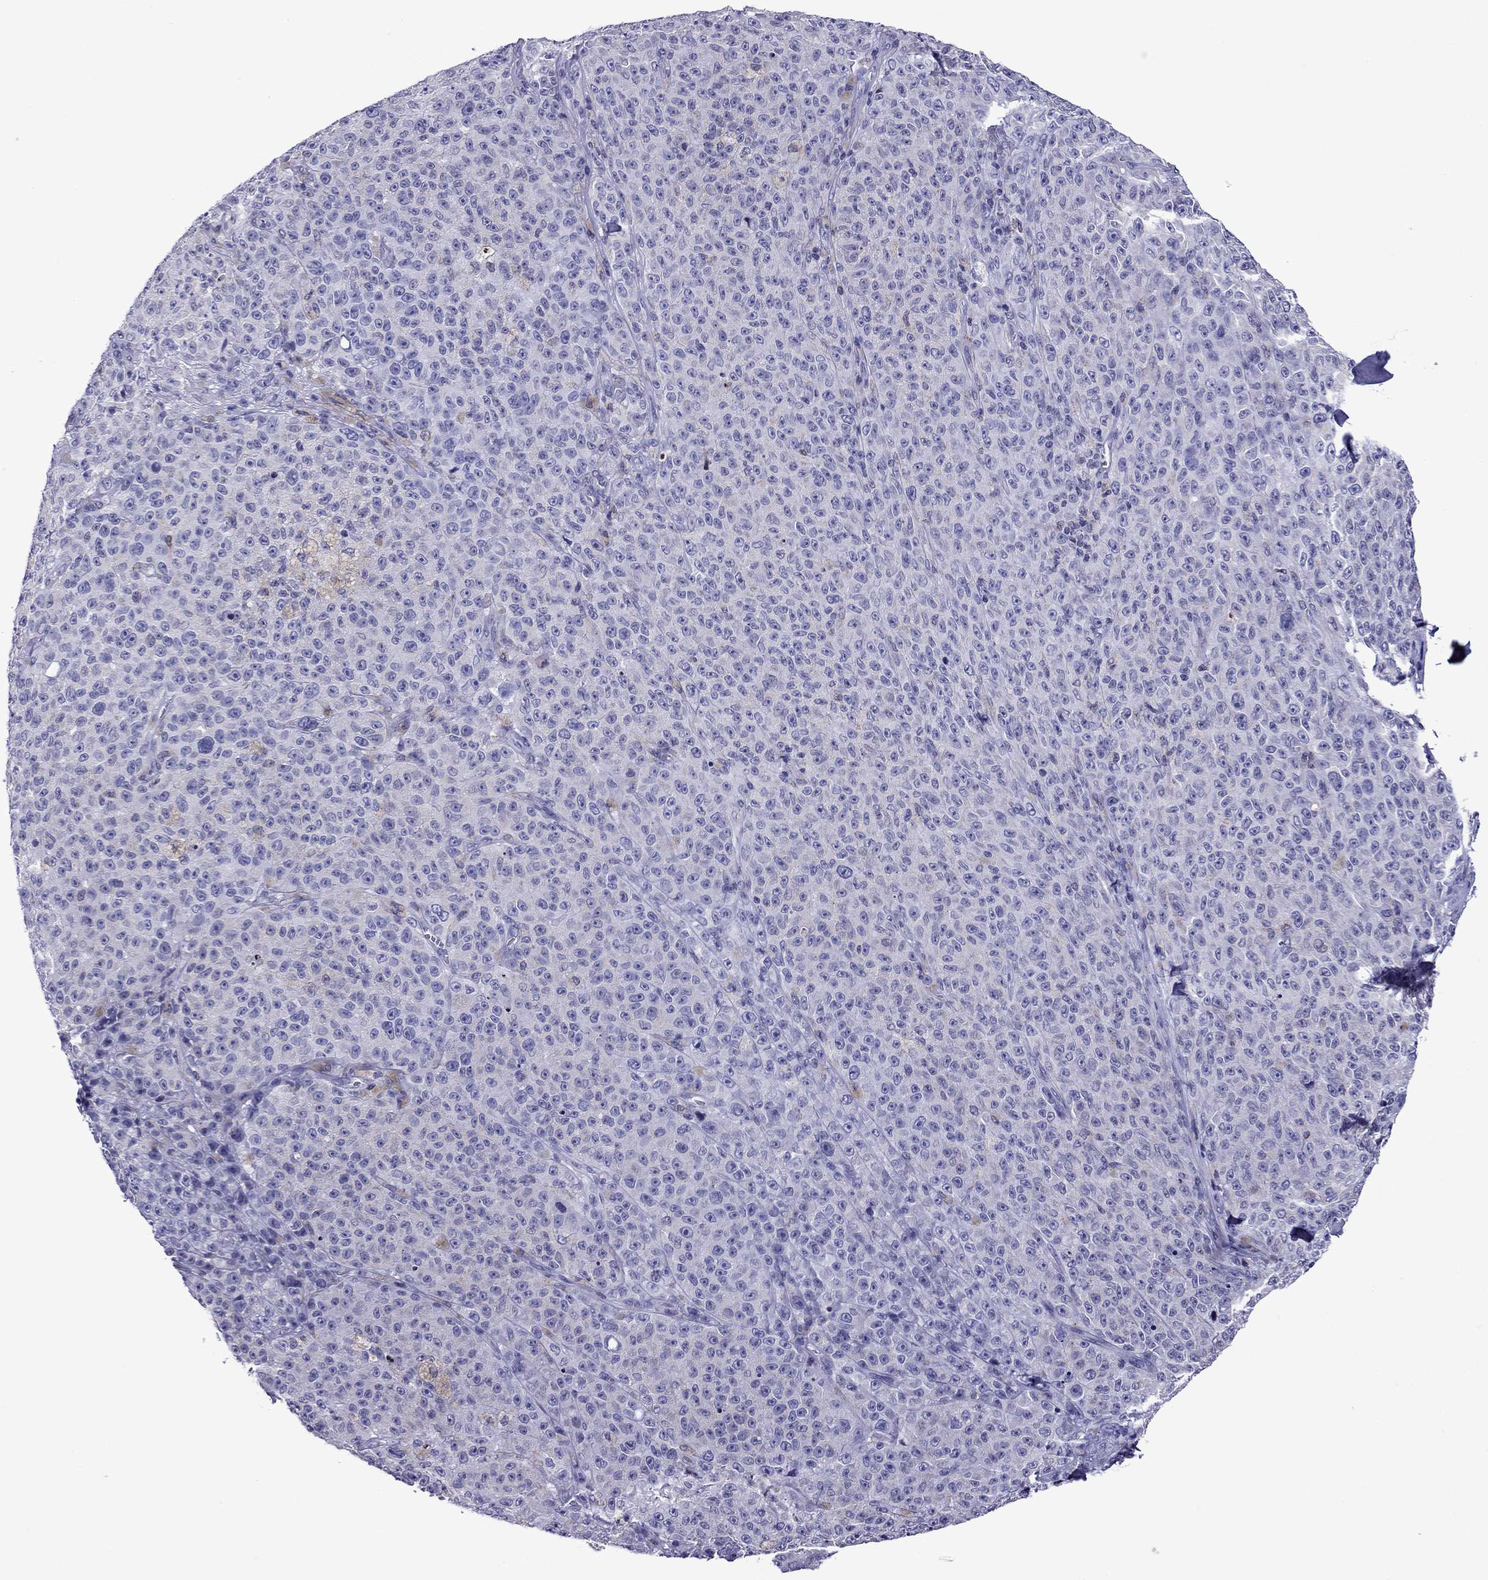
{"staining": {"intensity": "negative", "quantity": "none", "location": "none"}, "tissue": "melanoma", "cell_type": "Tumor cells", "image_type": "cancer", "snomed": [{"axis": "morphology", "description": "Malignant melanoma, NOS"}, {"axis": "topography", "description": "Skin"}], "caption": "Tumor cells are negative for protein expression in human melanoma. (DAB immunohistochemistry (IHC) visualized using brightfield microscopy, high magnification).", "gene": "SCG2", "patient": {"sex": "female", "age": 82}}